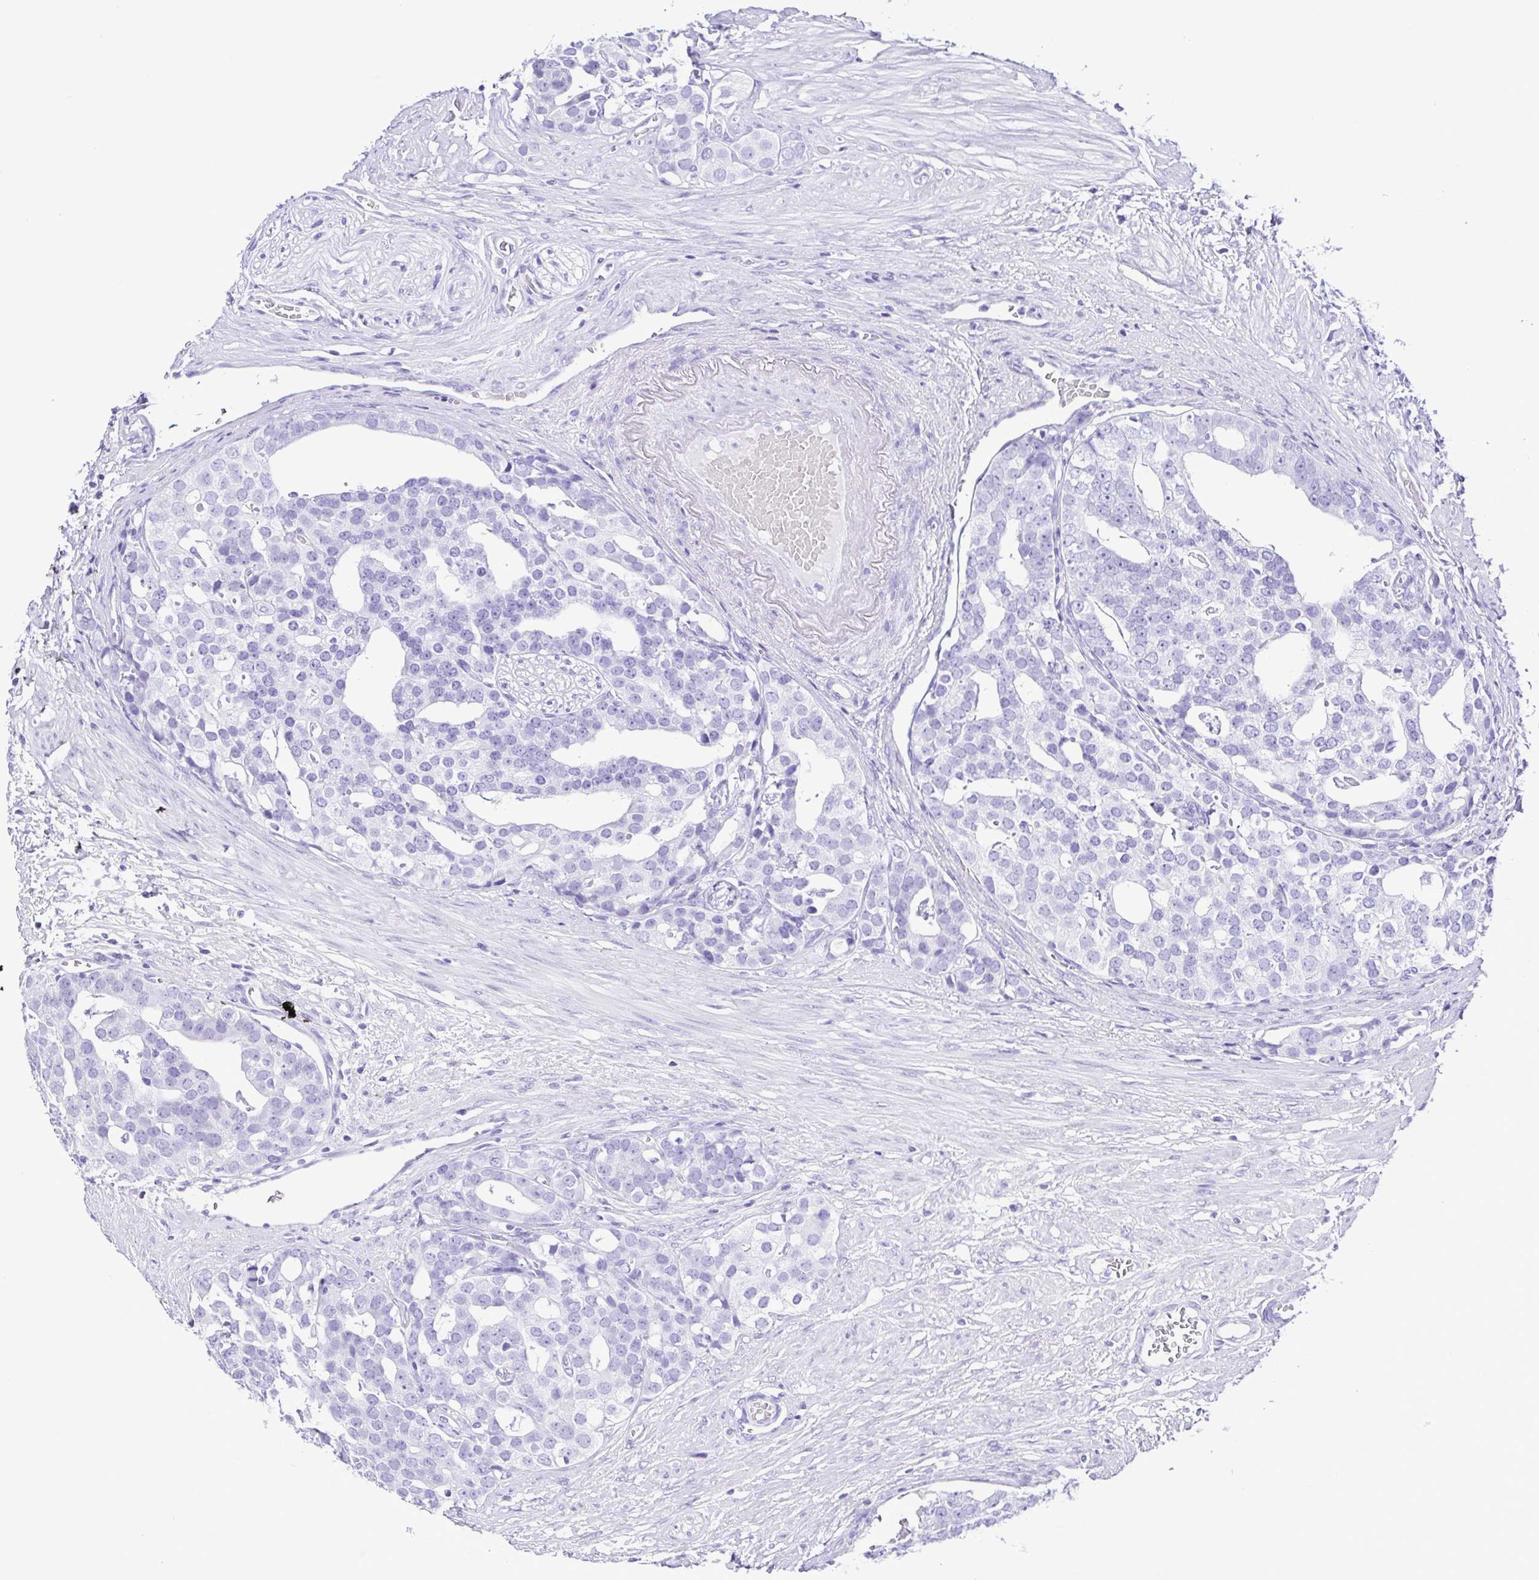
{"staining": {"intensity": "negative", "quantity": "none", "location": "none"}, "tissue": "prostate cancer", "cell_type": "Tumor cells", "image_type": "cancer", "snomed": [{"axis": "morphology", "description": "Adenocarcinoma, High grade"}, {"axis": "topography", "description": "Prostate"}], "caption": "High power microscopy image of an immunohistochemistry (IHC) micrograph of adenocarcinoma (high-grade) (prostate), revealing no significant positivity in tumor cells.", "gene": "ERP27", "patient": {"sex": "male", "age": 71}}